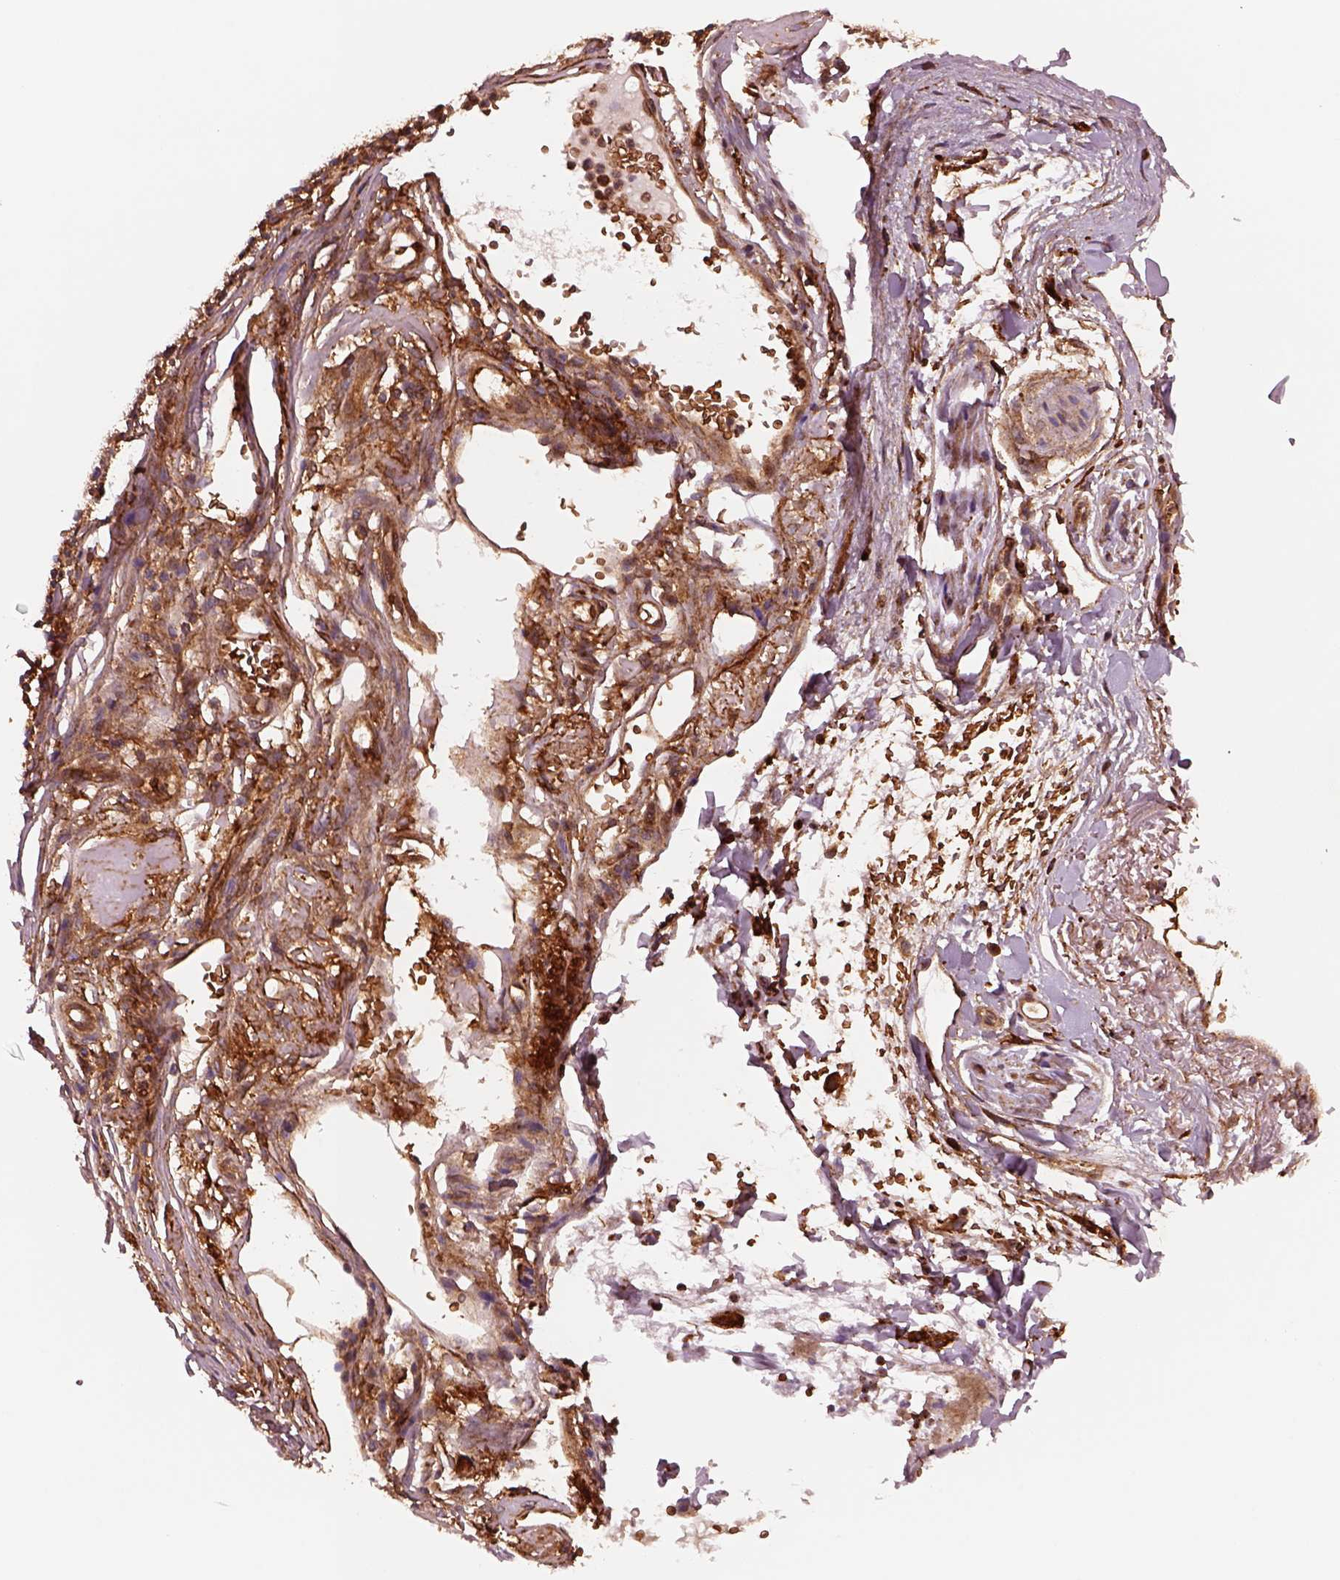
{"staining": {"intensity": "strong", "quantity": "25%-75%", "location": "cytoplasmic/membranous"}, "tissue": "skin cancer", "cell_type": "Tumor cells", "image_type": "cancer", "snomed": [{"axis": "morphology", "description": "Normal tissue, NOS"}, {"axis": "morphology", "description": "Basal cell carcinoma"}, {"axis": "topography", "description": "Skin"}], "caption": "Tumor cells exhibit high levels of strong cytoplasmic/membranous positivity in about 25%-75% of cells in human skin basal cell carcinoma.", "gene": "WASHC2A", "patient": {"sex": "male", "age": 68}}